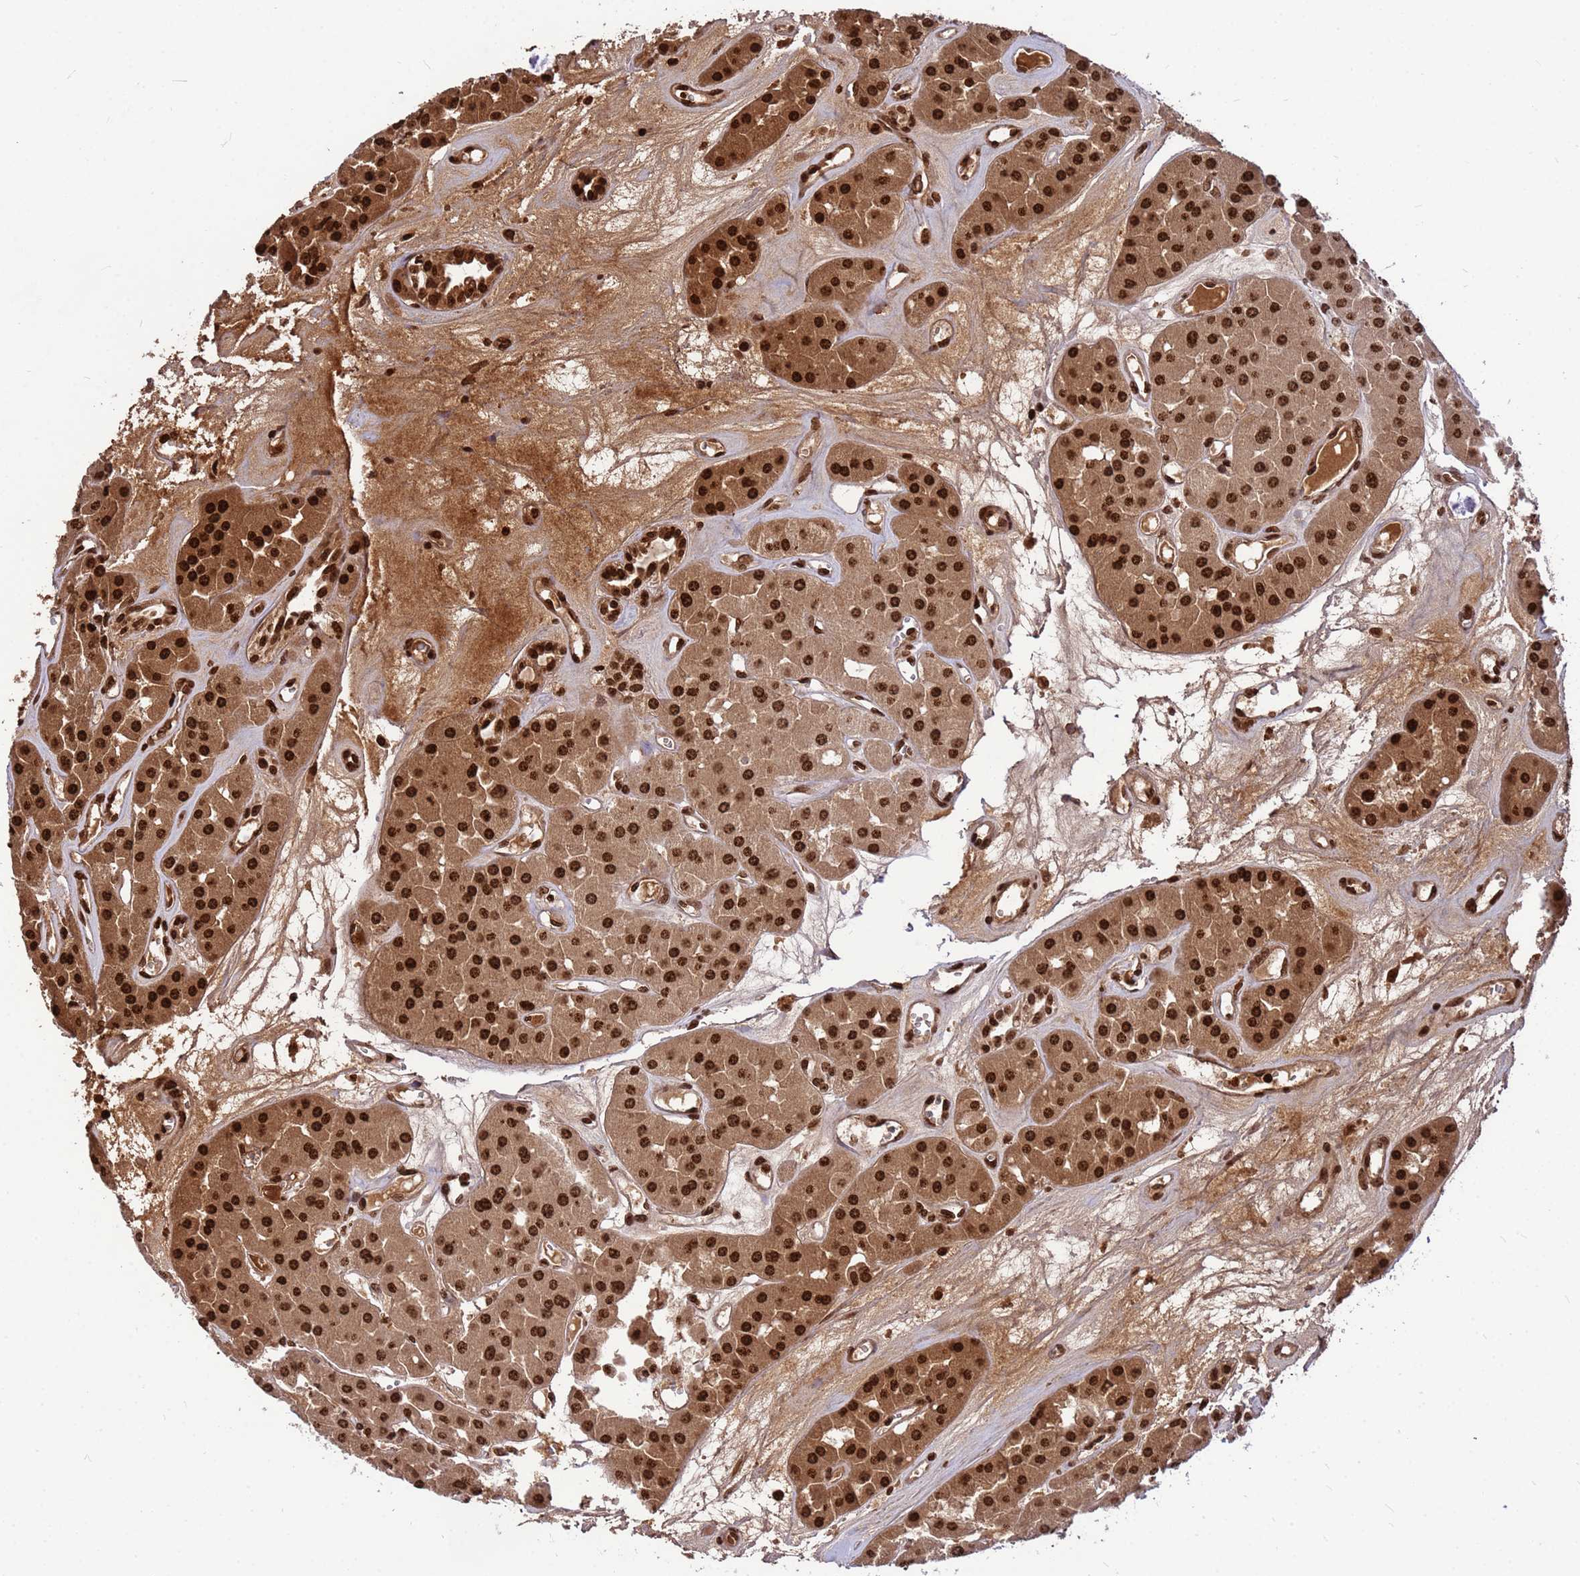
{"staining": {"intensity": "strong", "quantity": ">75%", "location": "cytoplasmic/membranous,nuclear"}, "tissue": "renal cancer", "cell_type": "Tumor cells", "image_type": "cancer", "snomed": [{"axis": "morphology", "description": "Carcinoma, NOS"}, {"axis": "topography", "description": "Kidney"}], "caption": "Immunohistochemical staining of carcinoma (renal) shows high levels of strong cytoplasmic/membranous and nuclear expression in about >75% of tumor cells.", "gene": "ORM1", "patient": {"sex": "female", "age": 75}}